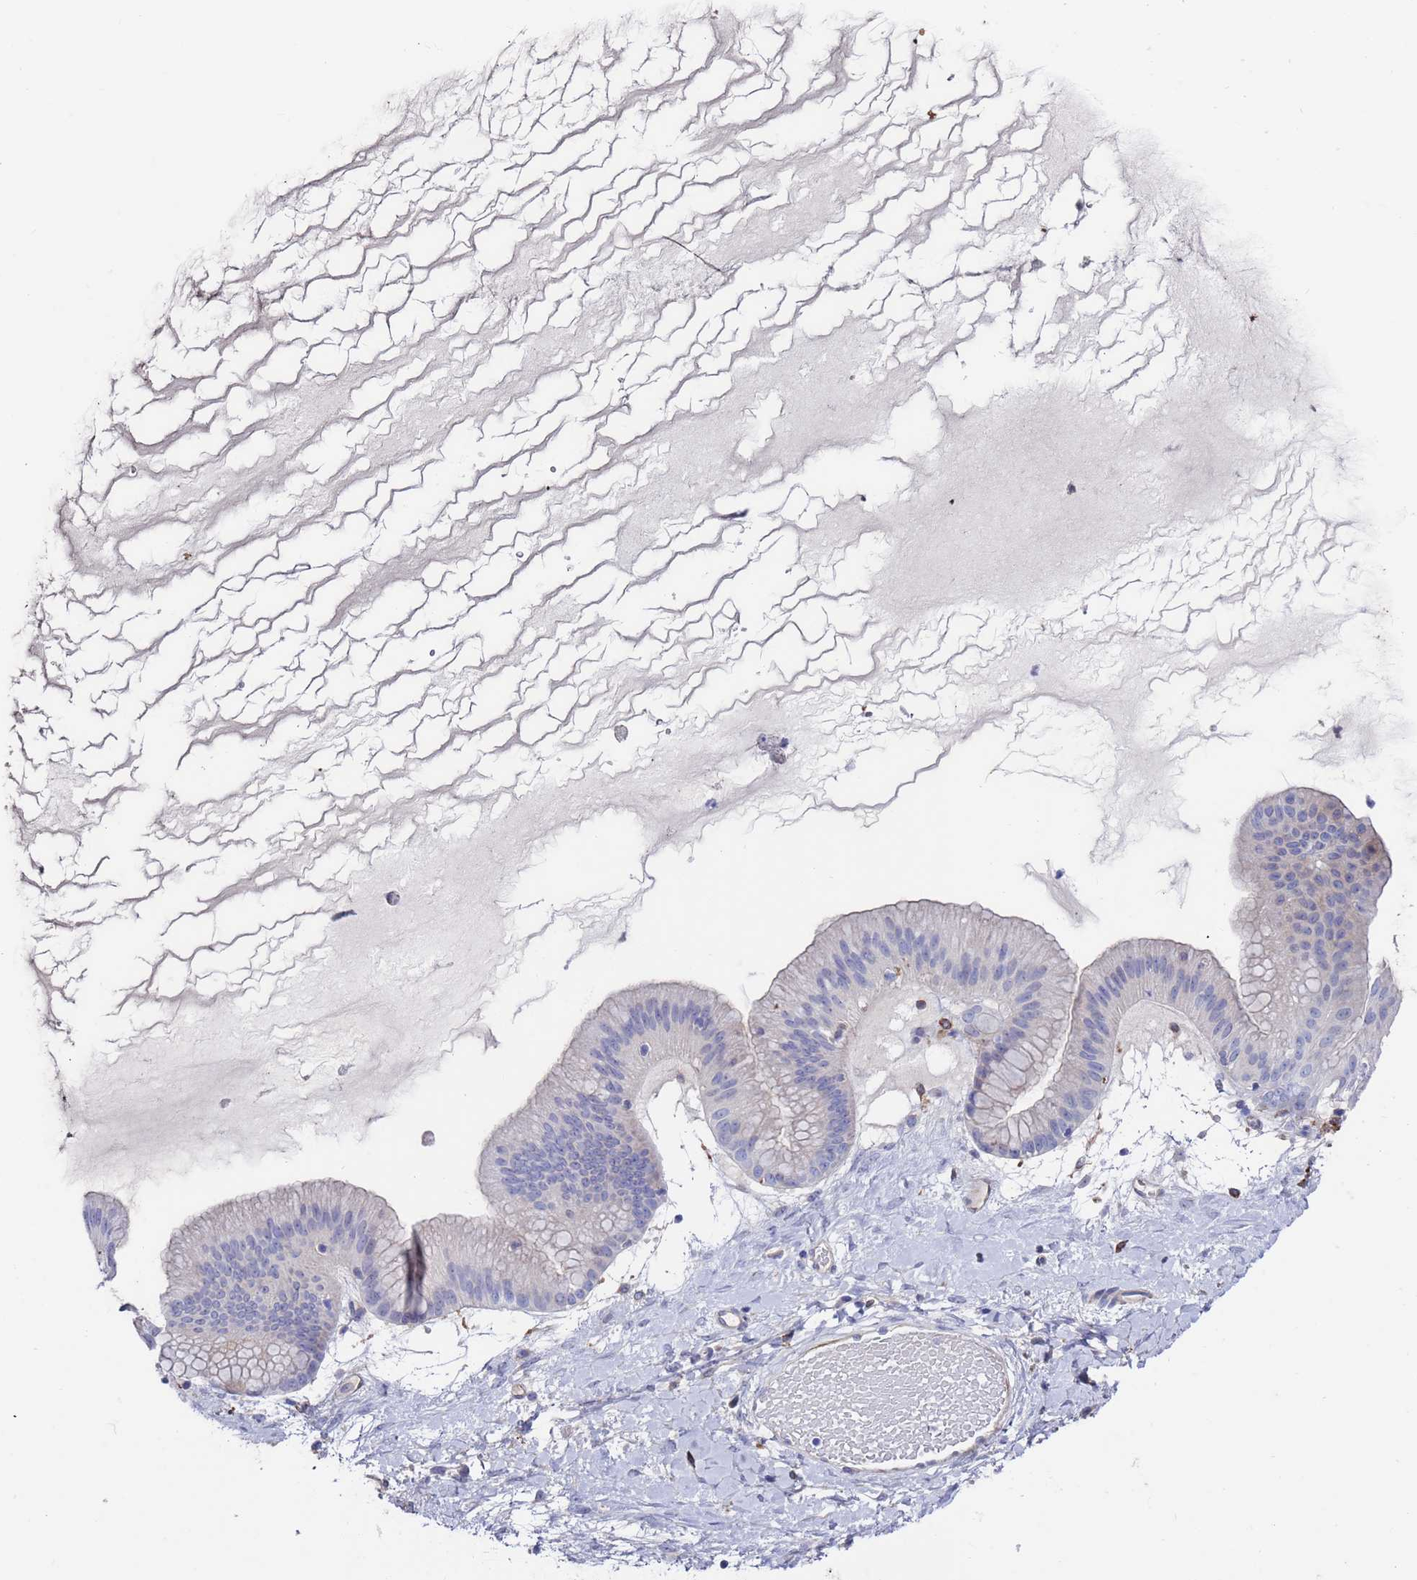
{"staining": {"intensity": "negative", "quantity": "none", "location": "none"}, "tissue": "ovarian cancer", "cell_type": "Tumor cells", "image_type": "cancer", "snomed": [{"axis": "morphology", "description": "Cystadenocarcinoma, mucinous, NOS"}, {"axis": "topography", "description": "Ovary"}], "caption": "Immunohistochemistry of human mucinous cystadenocarcinoma (ovarian) exhibits no expression in tumor cells.", "gene": "GREB1L", "patient": {"sex": "female", "age": 61}}